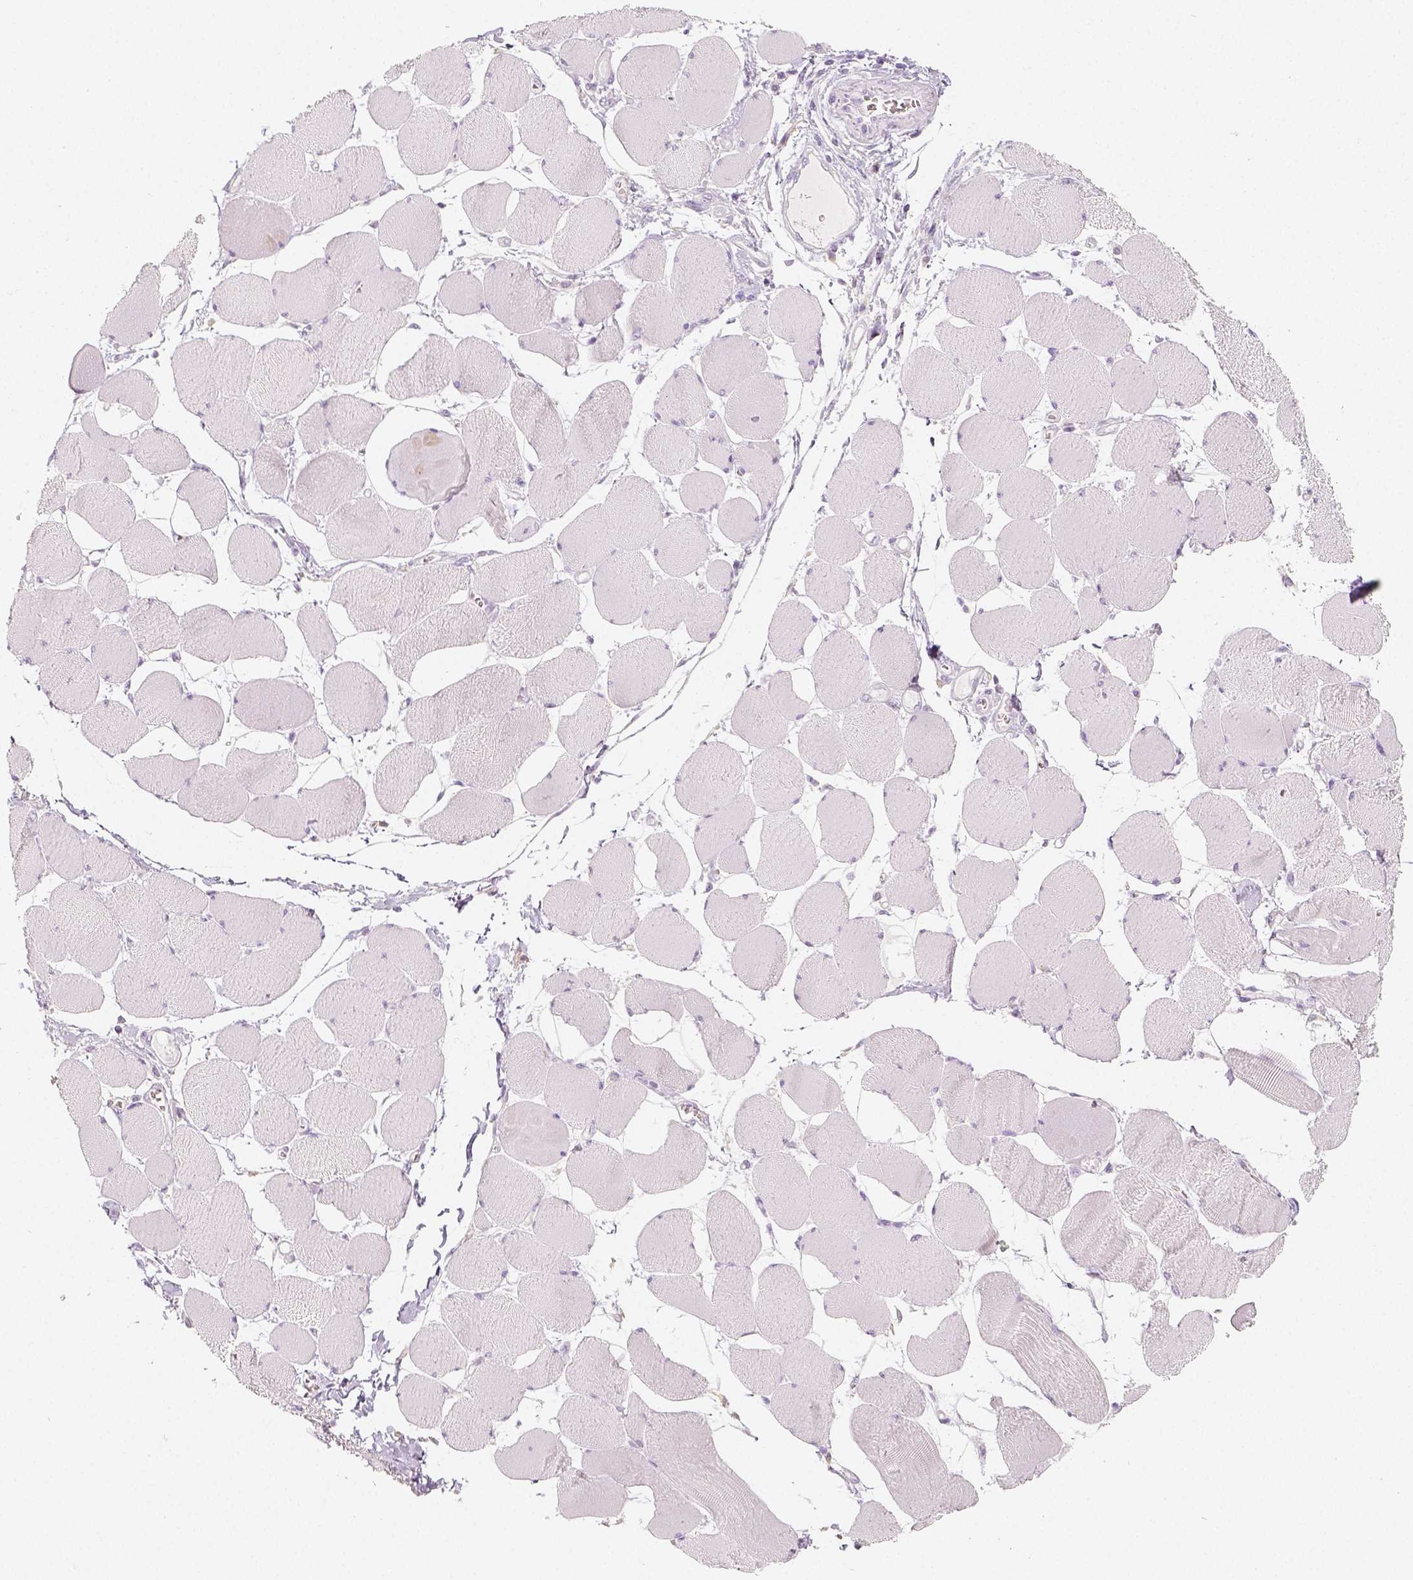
{"staining": {"intensity": "negative", "quantity": "none", "location": "none"}, "tissue": "skeletal muscle", "cell_type": "Myocytes", "image_type": "normal", "snomed": [{"axis": "morphology", "description": "Normal tissue, NOS"}, {"axis": "topography", "description": "Skeletal muscle"}], "caption": "Photomicrograph shows no significant protein positivity in myocytes of benign skeletal muscle. (IHC, brightfield microscopy, high magnification).", "gene": "NECAB2", "patient": {"sex": "female", "age": 75}}